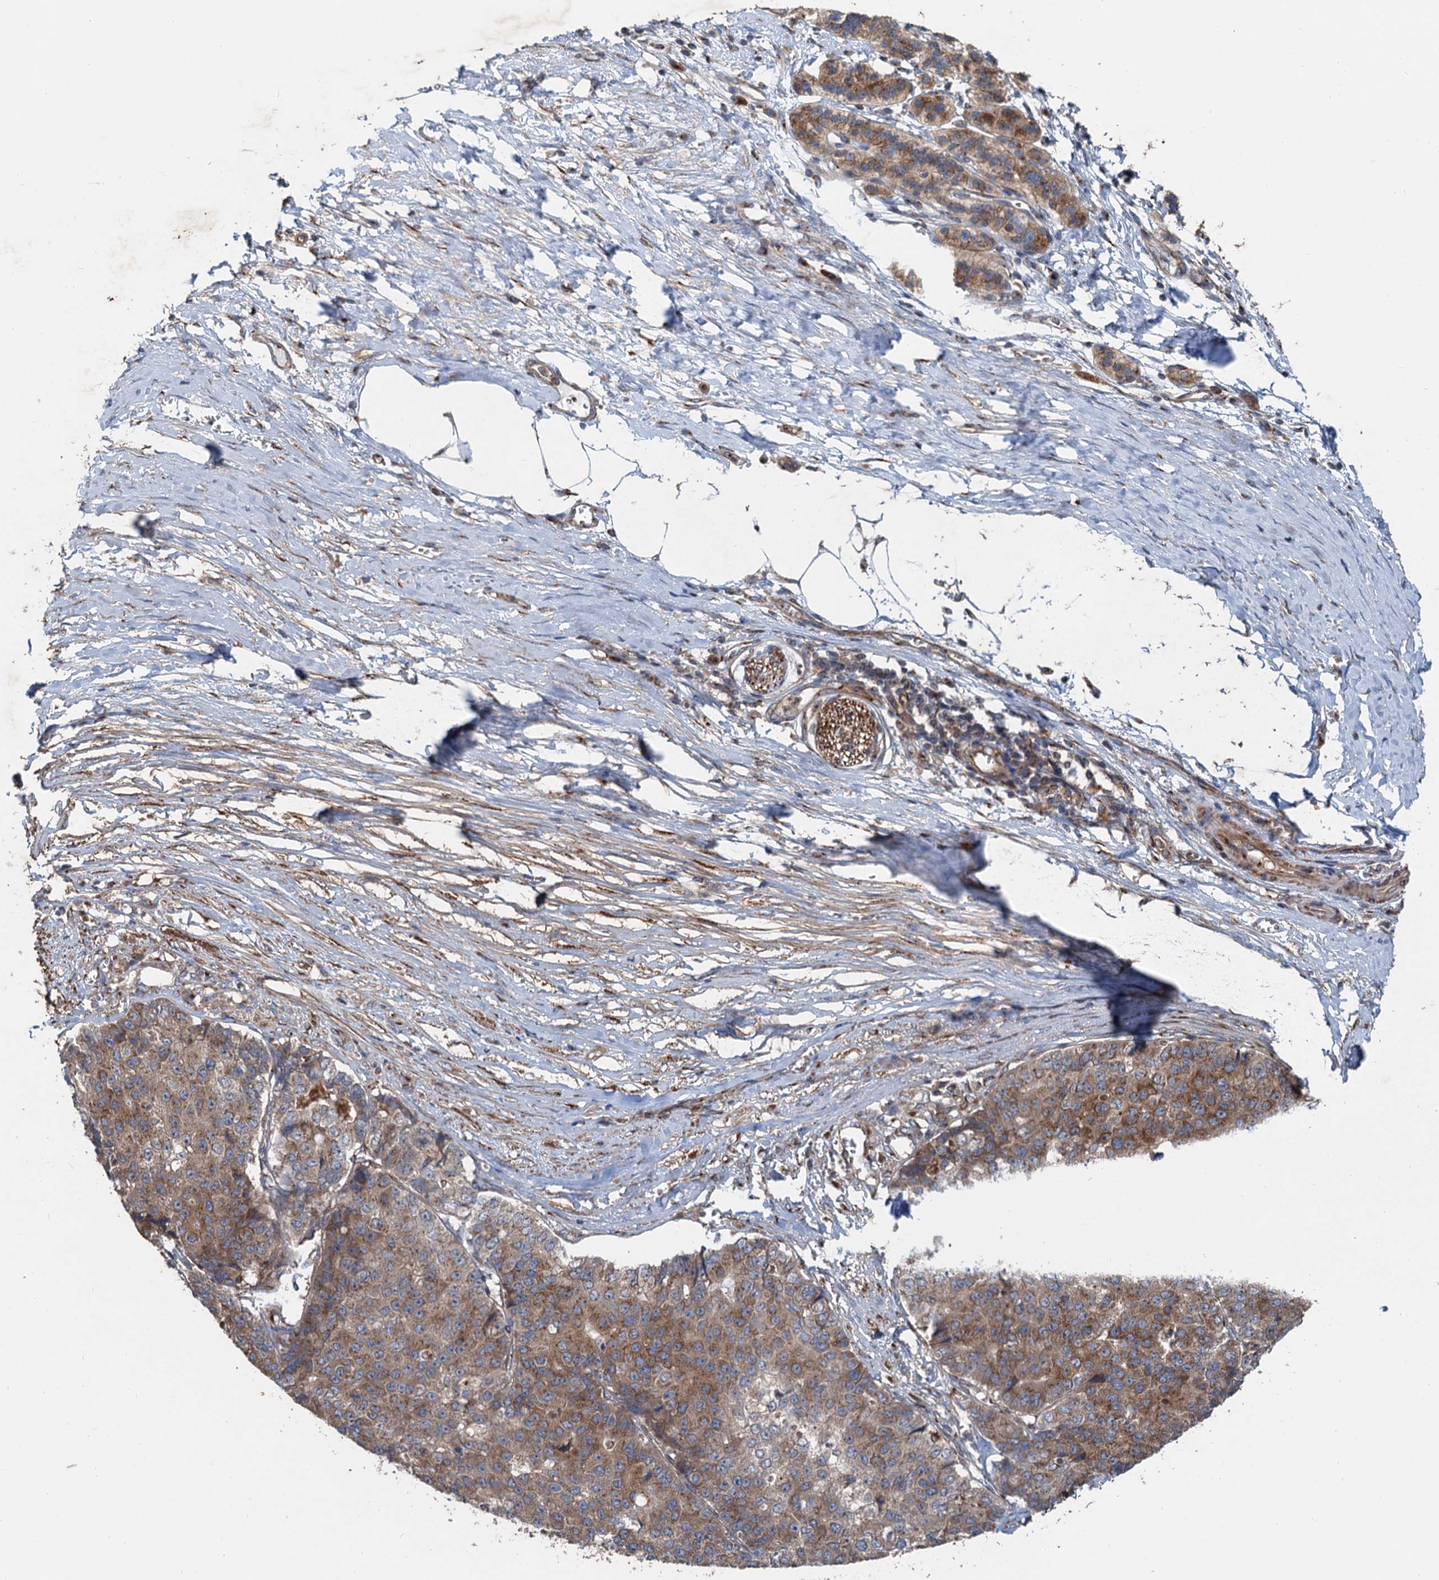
{"staining": {"intensity": "moderate", "quantity": ">75%", "location": "cytoplasmic/membranous"}, "tissue": "pancreatic cancer", "cell_type": "Tumor cells", "image_type": "cancer", "snomed": [{"axis": "morphology", "description": "Adenocarcinoma, NOS"}, {"axis": "topography", "description": "Pancreas"}], "caption": "Pancreatic cancer (adenocarcinoma) stained with immunohistochemistry (IHC) reveals moderate cytoplasmic/membranous positivity in about >75% of tumor cells.", "gene": "ANKRD26", "patient": {"sex": "male", "age": 50}}